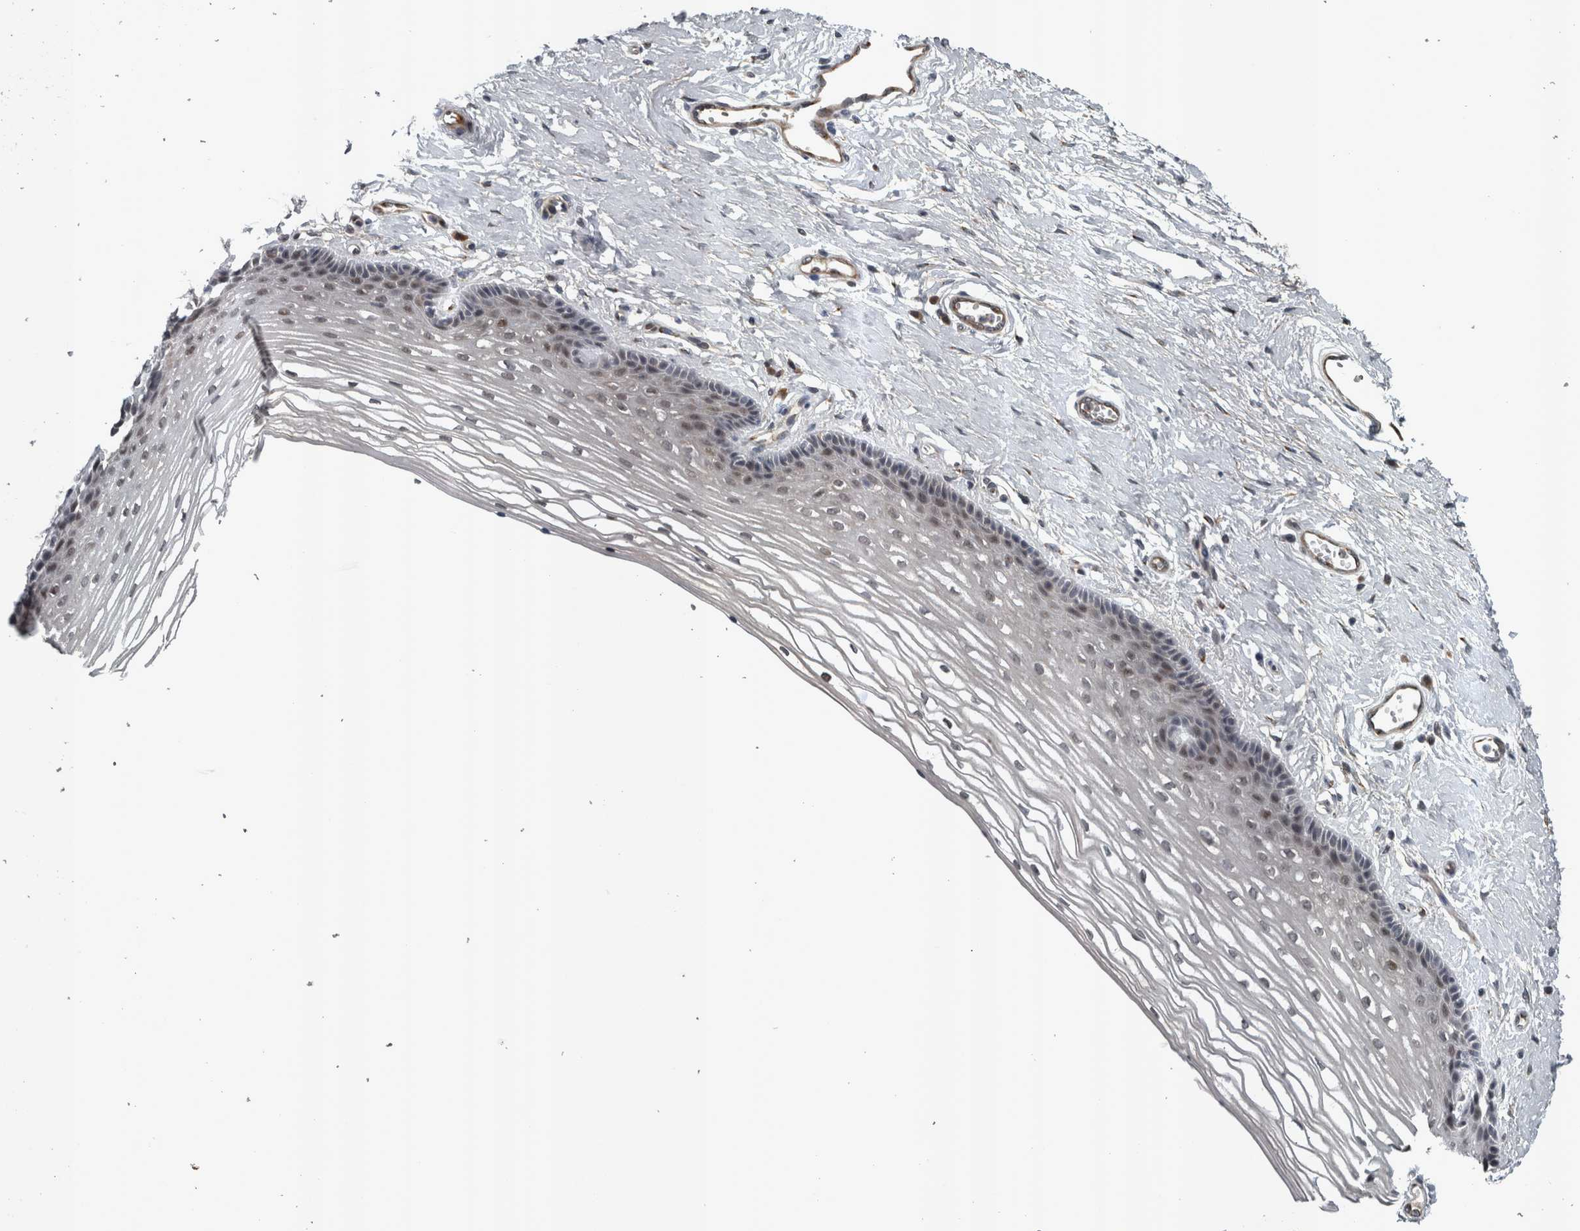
{"staining": {"intensity": "weak", "quantity": "<25%", "location": "nuclear"}, "tissue": "vagina", "cell_type": "Squamous epithelial cells", "image_type": "normal", "snomed": [{"axis": "morphology", "description": "Normal tissue, NOS"}, {"axis": "topography", "description": "Vagina"}], "caption": "The micrograph reveals no significant positivity in squamous epithelial cells of vagina.", "gene": "ZNF345", "patient": {"sex": "female", "age": 46}}